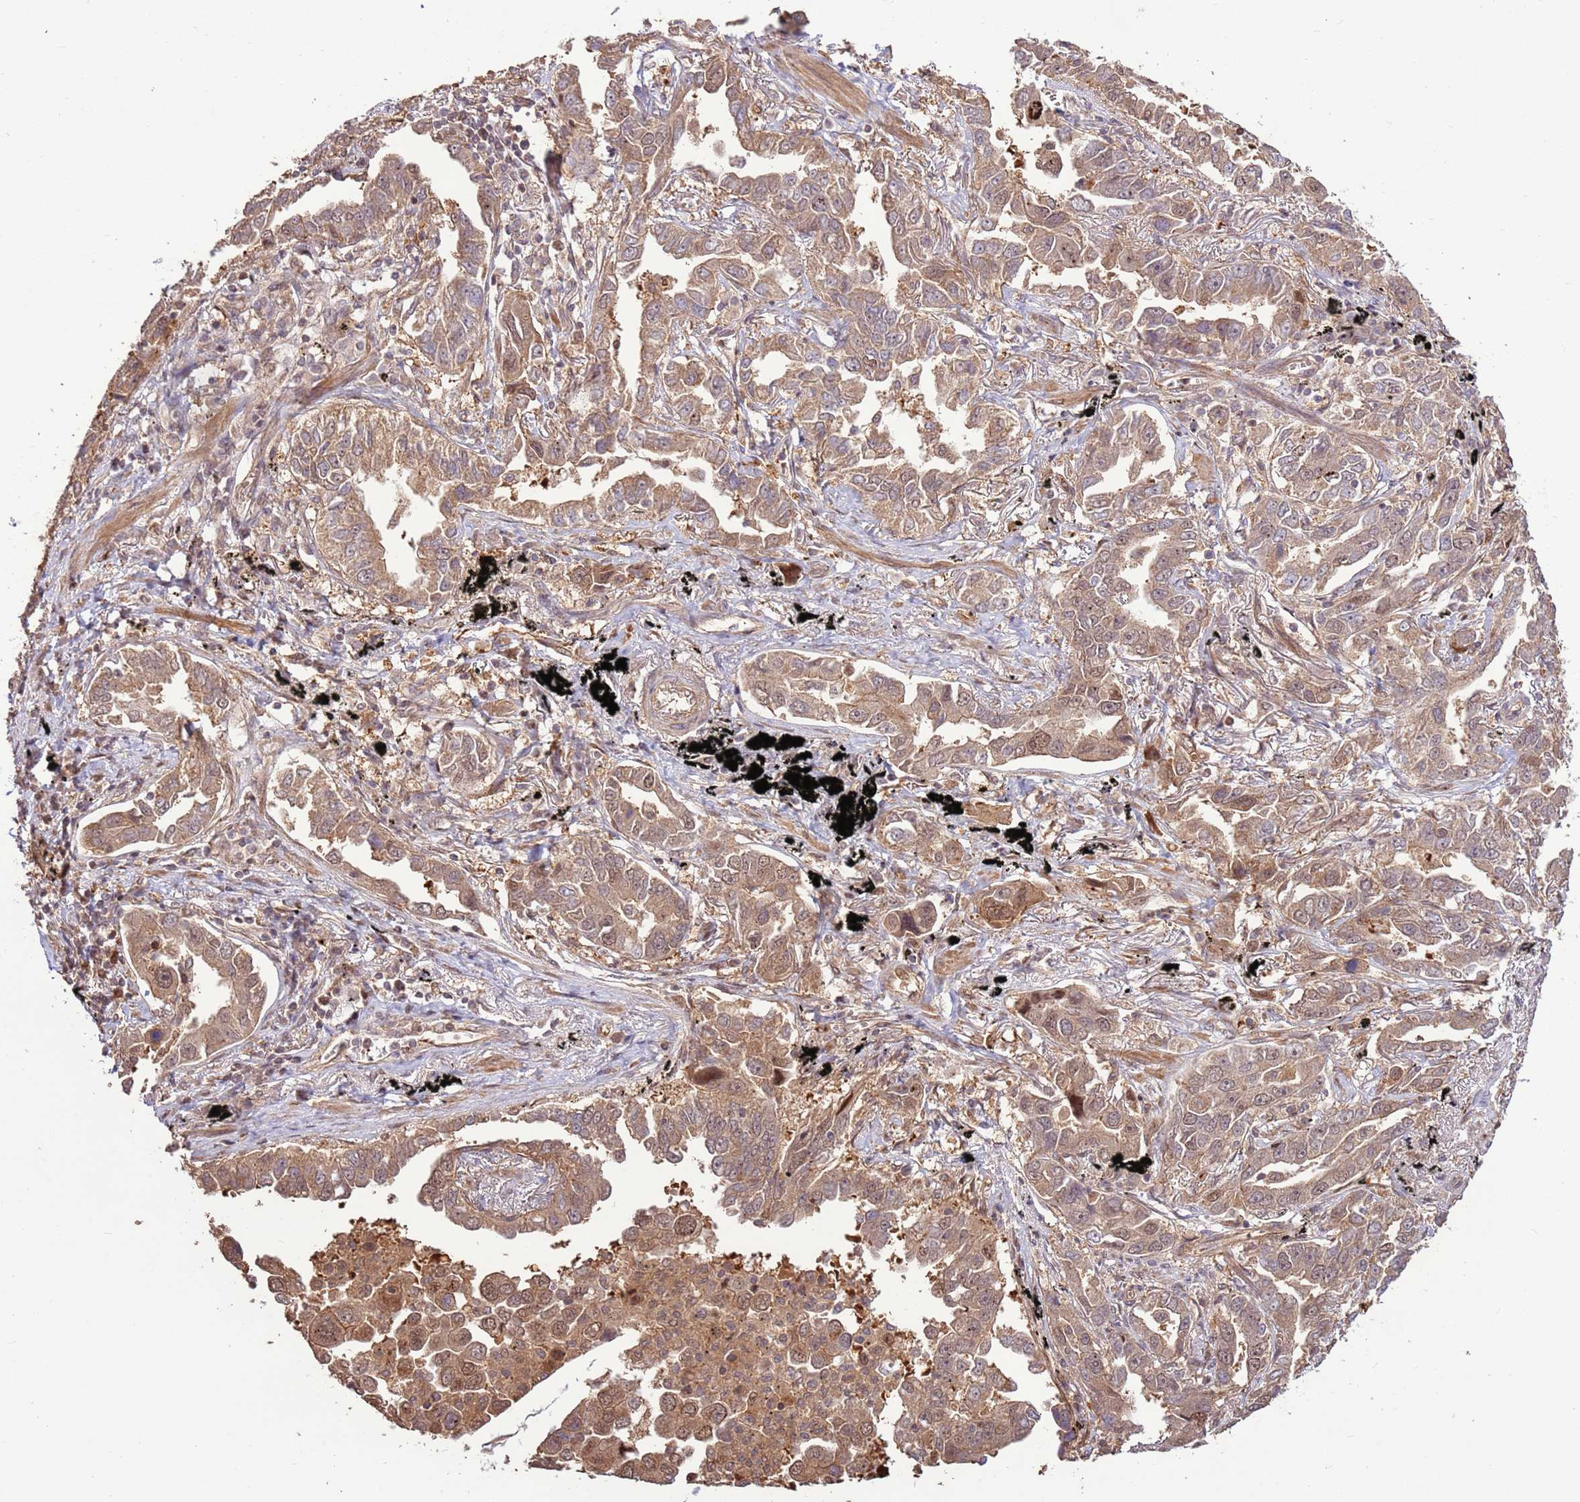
{"staining": {"intensity": "weak", "quantity": ">75%", "location": "cytoplasmic/membranous,nuclear"}, "tissue": "lung cancer", "cell_type": "Tumor cells", "image_type": "cancer", "snomed": [{"axis": "morphology", "description": "Adenocarcinoma, NOS"}, {"axis": "topography", "description": "Lung"}], "caption": "This is a photomicrograph of immunohistochemistry staining of lung cancer (adenocarcinoma), which shows weak positivity in the cytoplasmic/membranous and nuclear of tumor cells.", "gene": "CCDC112", "patient": {"sex": "male", "age": 67}}